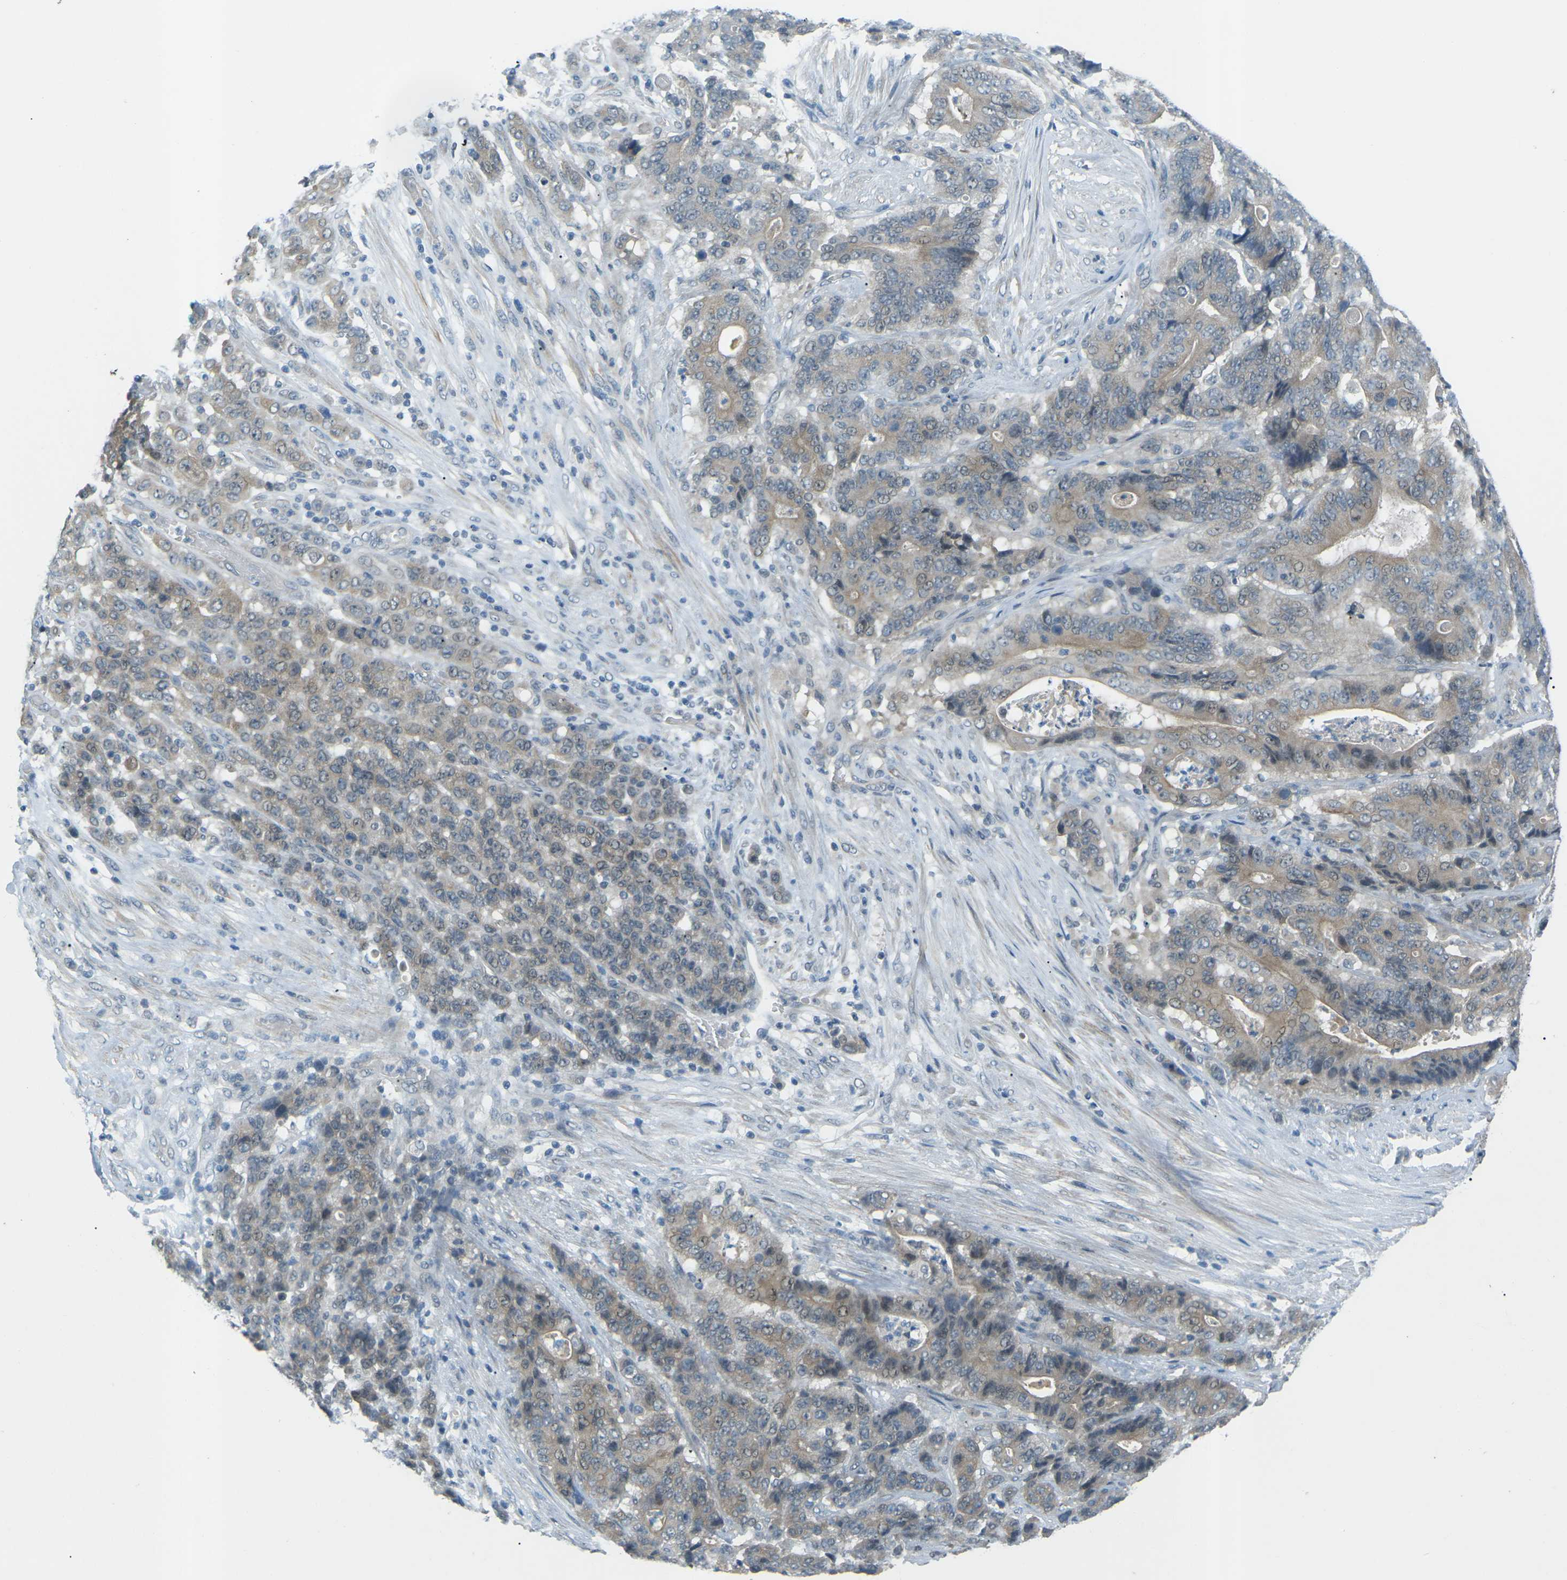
{"staining": {"intensity": "negative", "quantity": "none", "location": "none"}, "tissue": "stomach cancer", "cell_type": "Tumor cells", "image_type": "cancer", "snomed": [{"axis": "morphology", "description": "Adenocarcinoma, NOS"}, {"axis": "topography", "description": "Stomach"}], "caption": "A photomicrograph of adenocarcinoma (stomach) stained for a protein demonstrates no brown staining in tumor cells. (DAB (3,3'-diaminobenzidine) immunohistochemistry, high magnification).", "gene": "RTN3", "patient": {"sex": "female", "age": 73}}